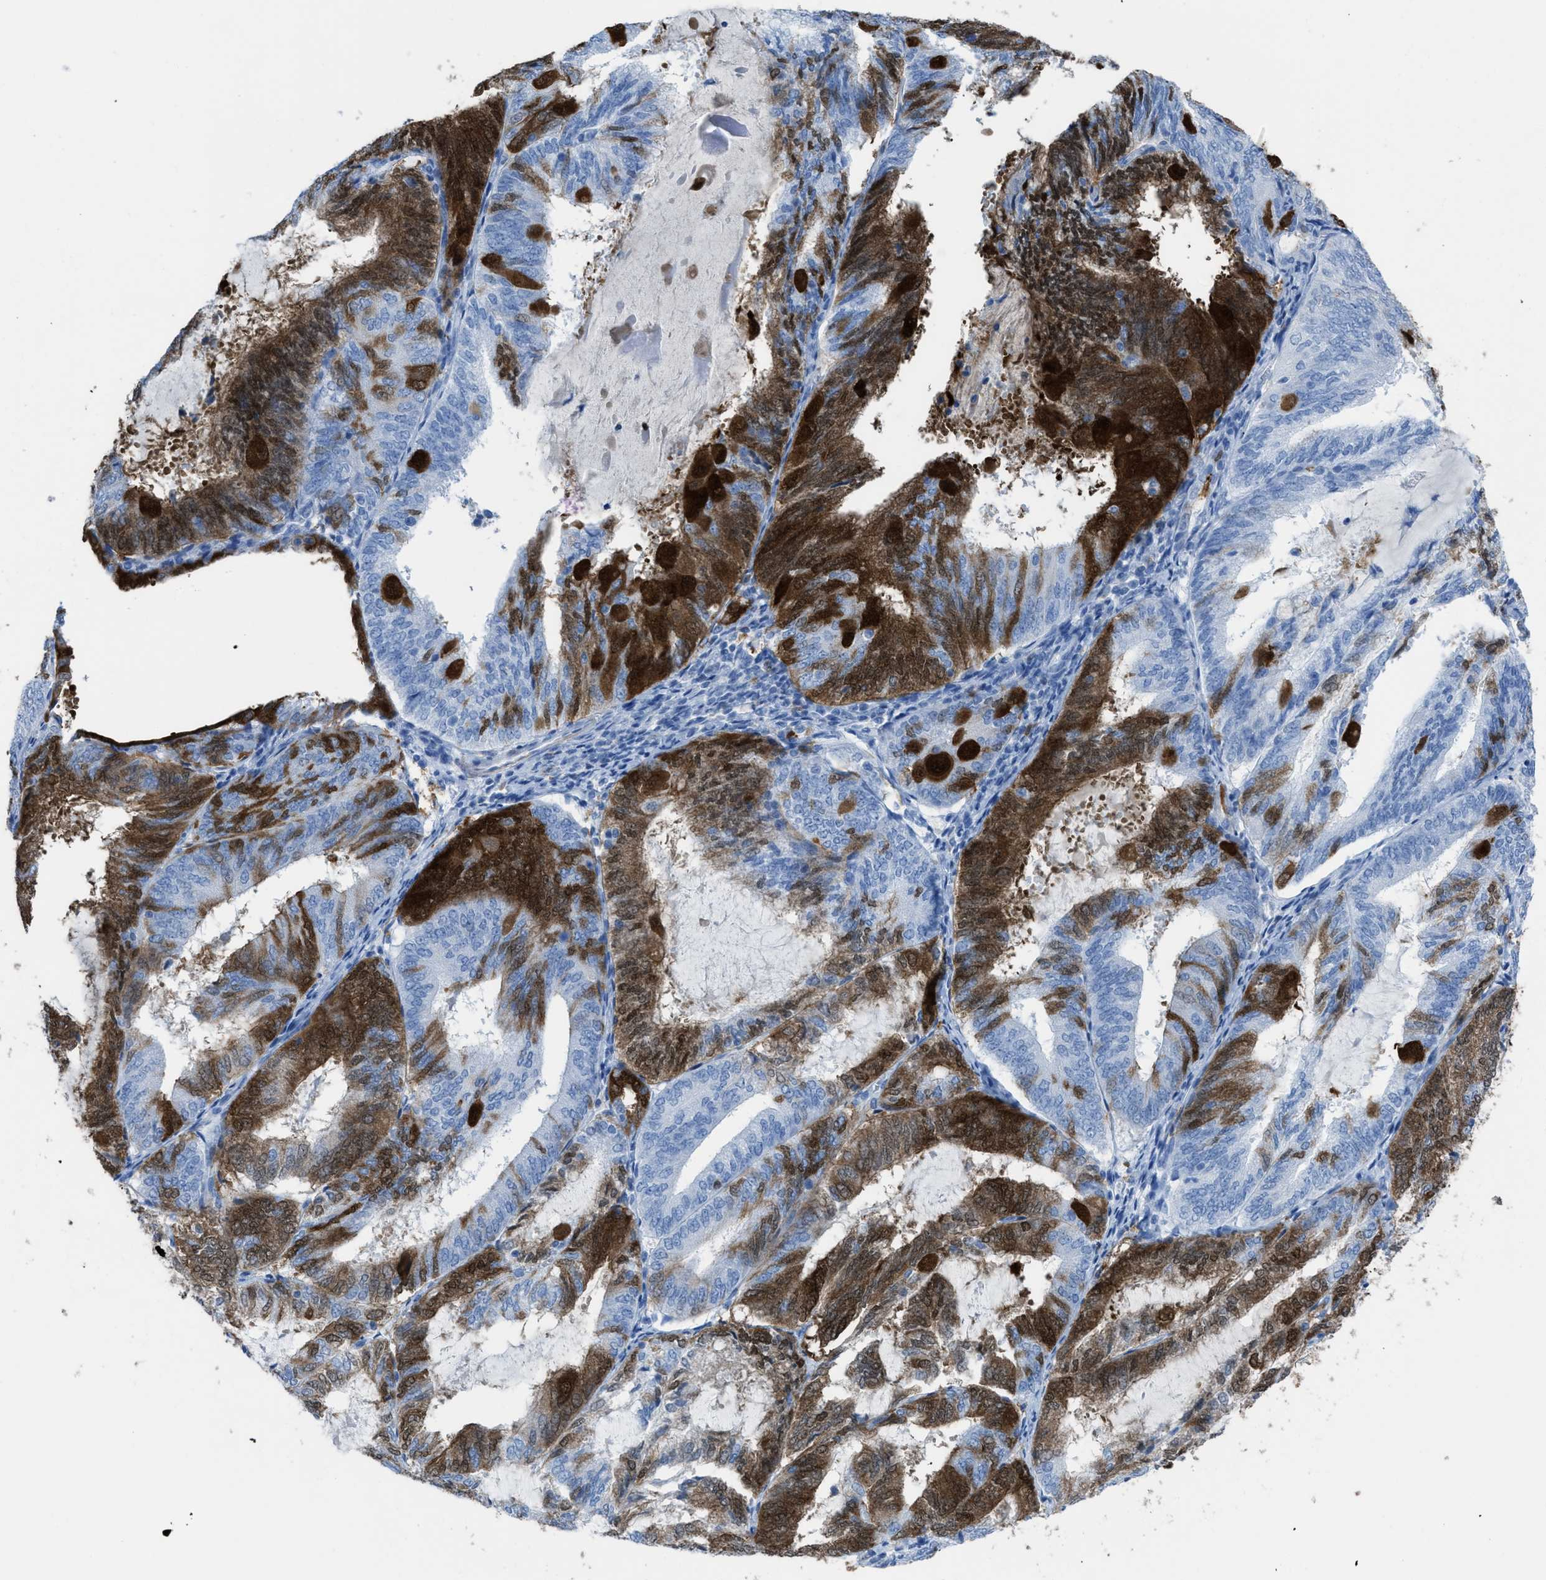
{"staining": {"intensity": "strong", "quantity": "25%-75%", "location": "cytoplasmic/membranous,nuclear"}, "tissue": "endometrial cancer", "cell_type": "Tumor cells", "image_type": "cancer", "snomed": [{"axis": "morphology", "description": "Adenocarcinoma, NOS"}, {"axis": "topography", "description": "Endometrium"}], "caption": "Human adenocarcinoma (endometrial) stained for a protein (brown) reveals strong cytoplasmic/membranous and nuclear positive staining in about 25%-75% of tumor cells.", "gene": "CDKN2A", "patient": {"sex": "female", "age": 81}}